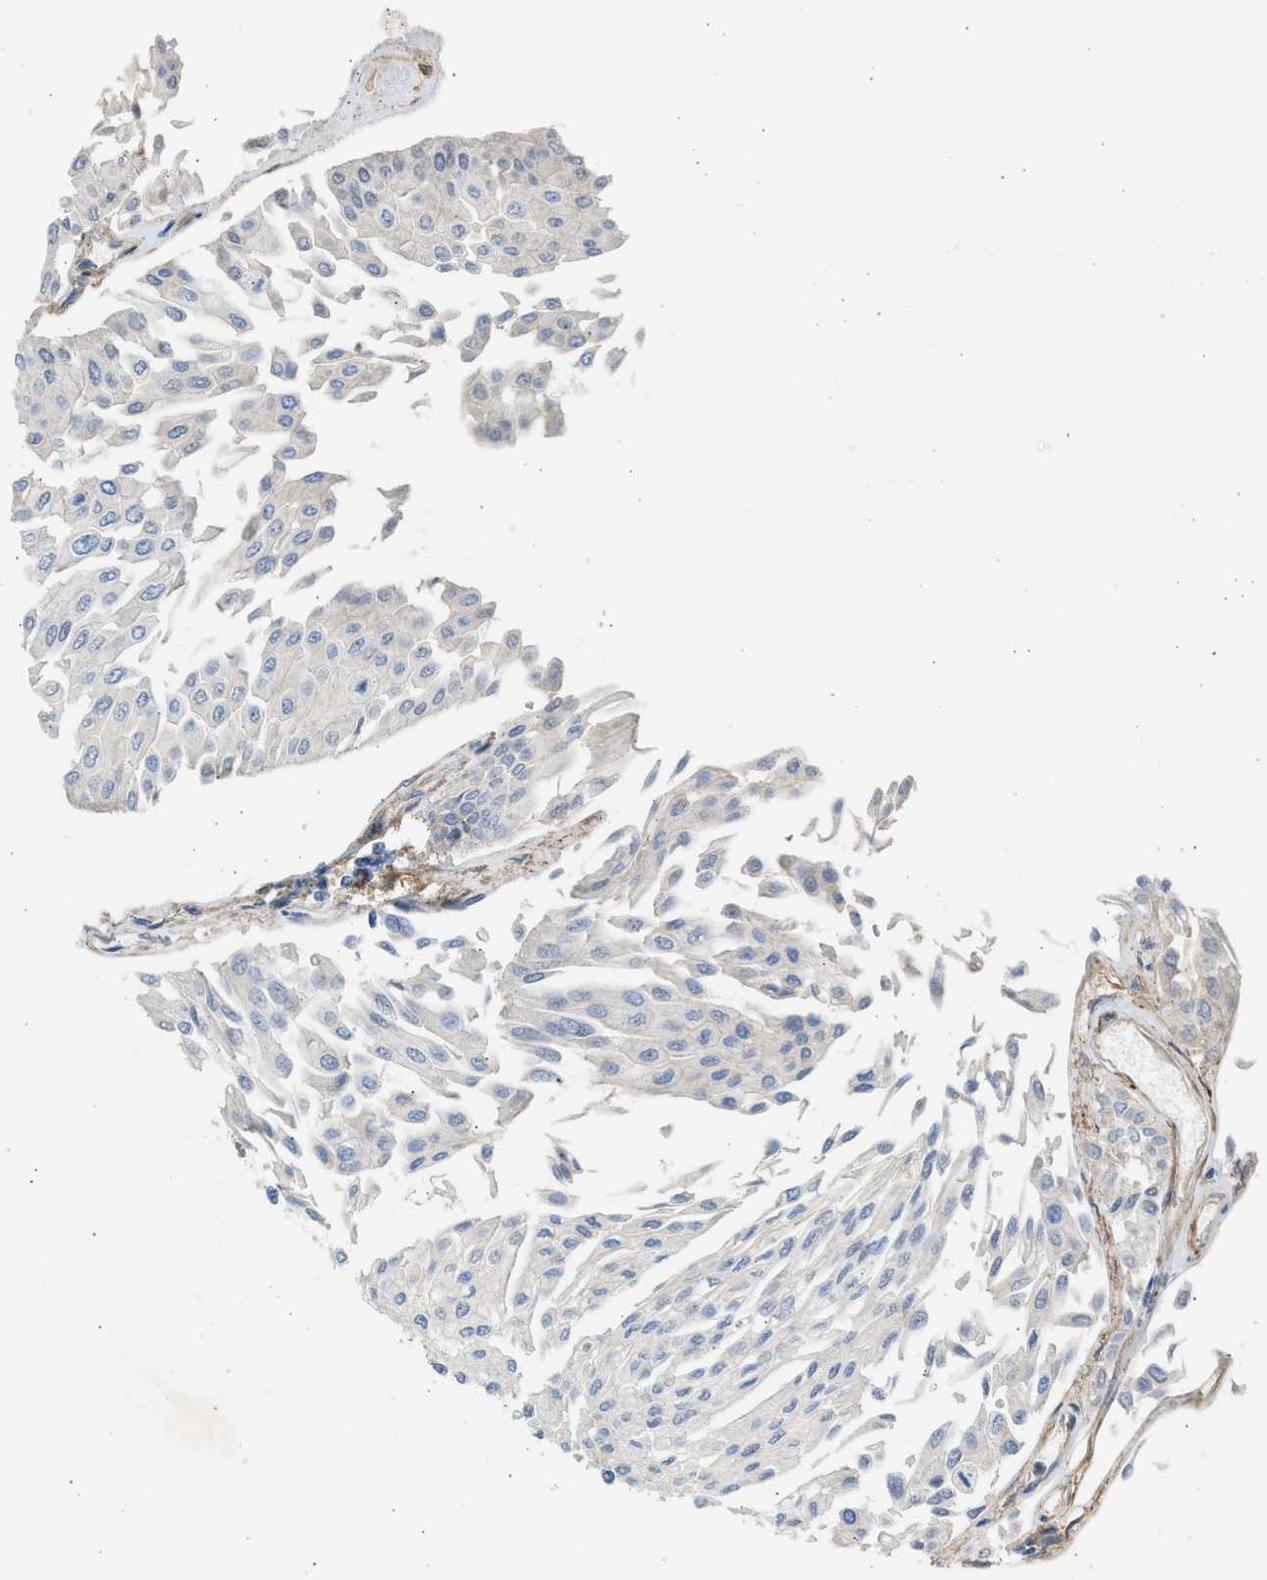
{"staining": {"intensity": "negative", "quantity": "none", "location": "none"}, "tissue": "urothelial cancer", "cell_type": "Tumor cells", "image_type": "cancer", "snomed": [{"axis": "morphology", "description": "Urothelial carcinoma, Low grade"}, {"axis": "topography", "description": "Urinary bladder"}], "caption": "Immunohistochemistry micrograph of neoplastic tissue: human low-grade urothelial carcinoma stained with DAB (3,3'-diaminobenzidine) reveals no significant protein positivity in tumor cells.", "gene": "PCNX3", "patient": {"sex": "male", "age": 67}}